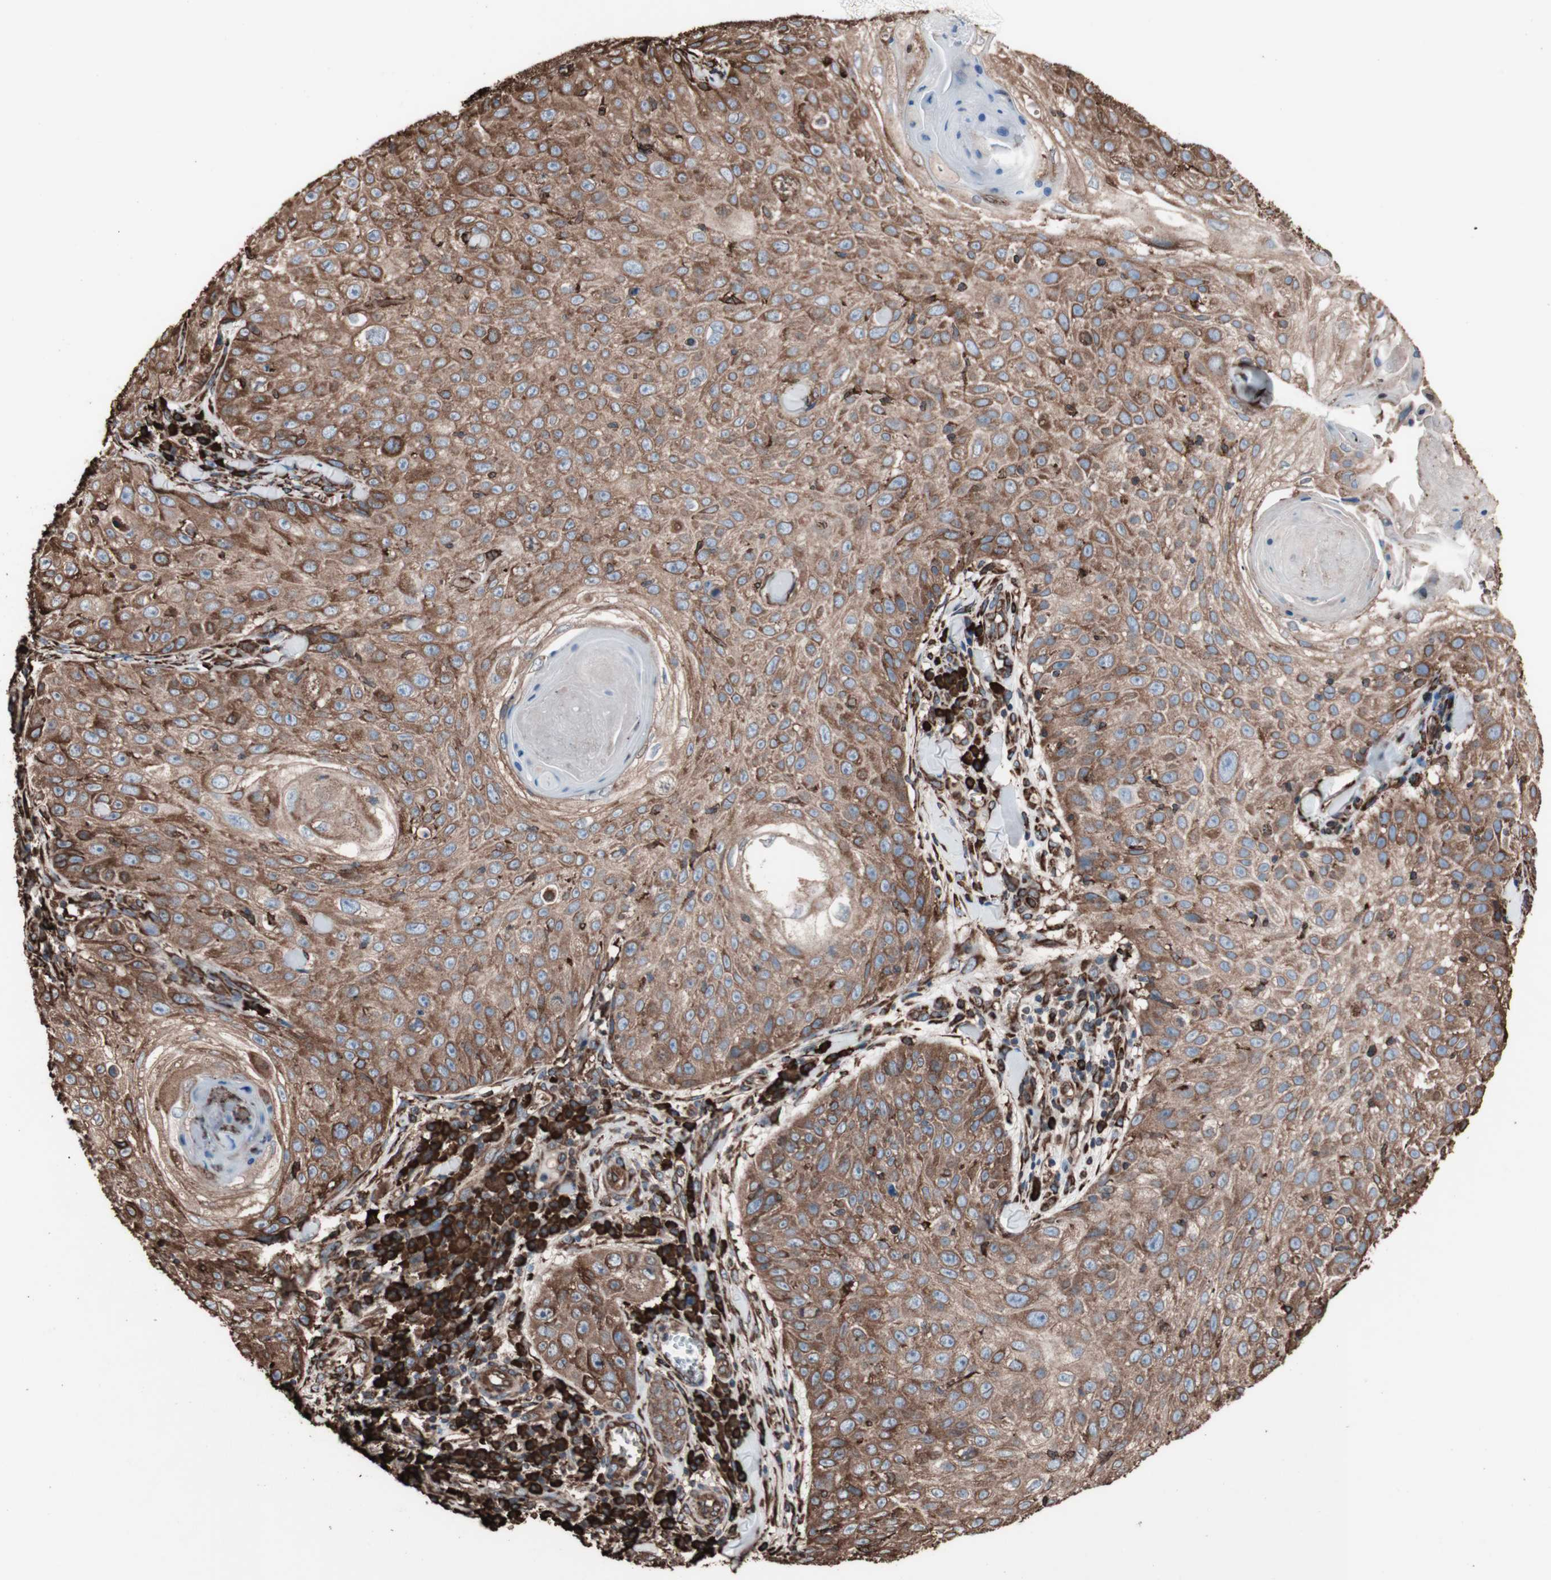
{"staining": {"intensity": "strong", "quantity": ">75%", "location": "cytoplasmic/membranous"}, "tissue": "skin cancer", "cell_type": "Tumor cells", "image_type": "cancer", "snomed": [{"axis": "morphology", "description": "Squamous cell carcinoma, NOS"}, {"axis": "topography", "description": "Skin"}], "caption": "Immunohistochemical staining of skin squamous cell carcinoma exhibits high levels of strong cytoplasmic/membranous staining in about >75% of tumor cells.", "gene": "HSP90B1", "patient": {"sex": "male", "age": 86}}